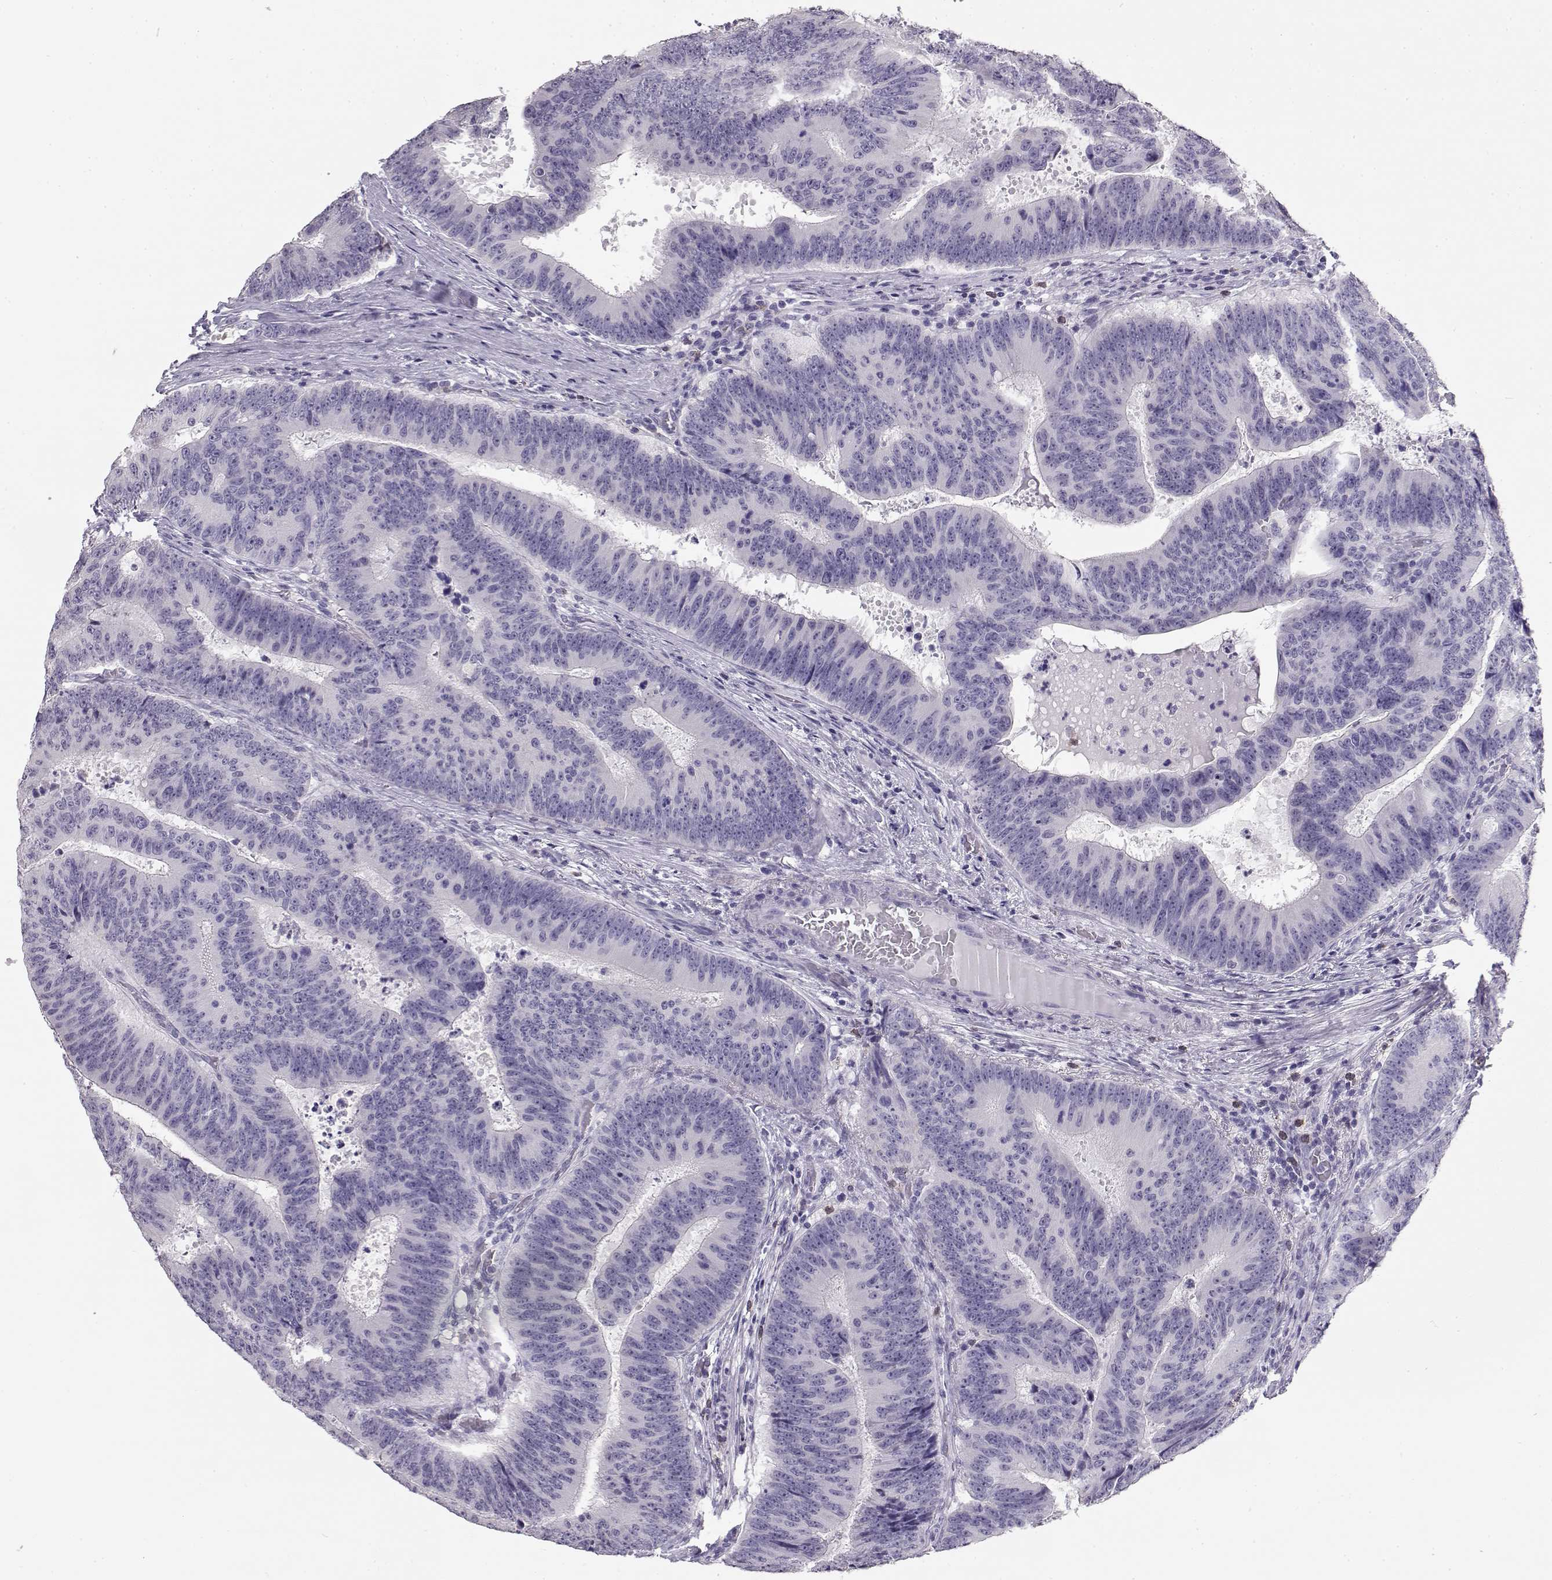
{"staining": {"intensity": "negative", "quantity": "none", "location": "none"}, "tissue": "colorectal cancer", "cell_type": "Tumor cells", "image_type": "cancer", "snomed": [{"axis": "morphology", "description": "Adenocarcinoma, NOS"}, {"axis": "topography", "description": "Colon"}], "caption": "Micrograph shows no significant protein expression in tumor cells of colorectal adenocarcinoma.", "gene": "NUTM1", "patient": {"sex": "female", "age": 82}}